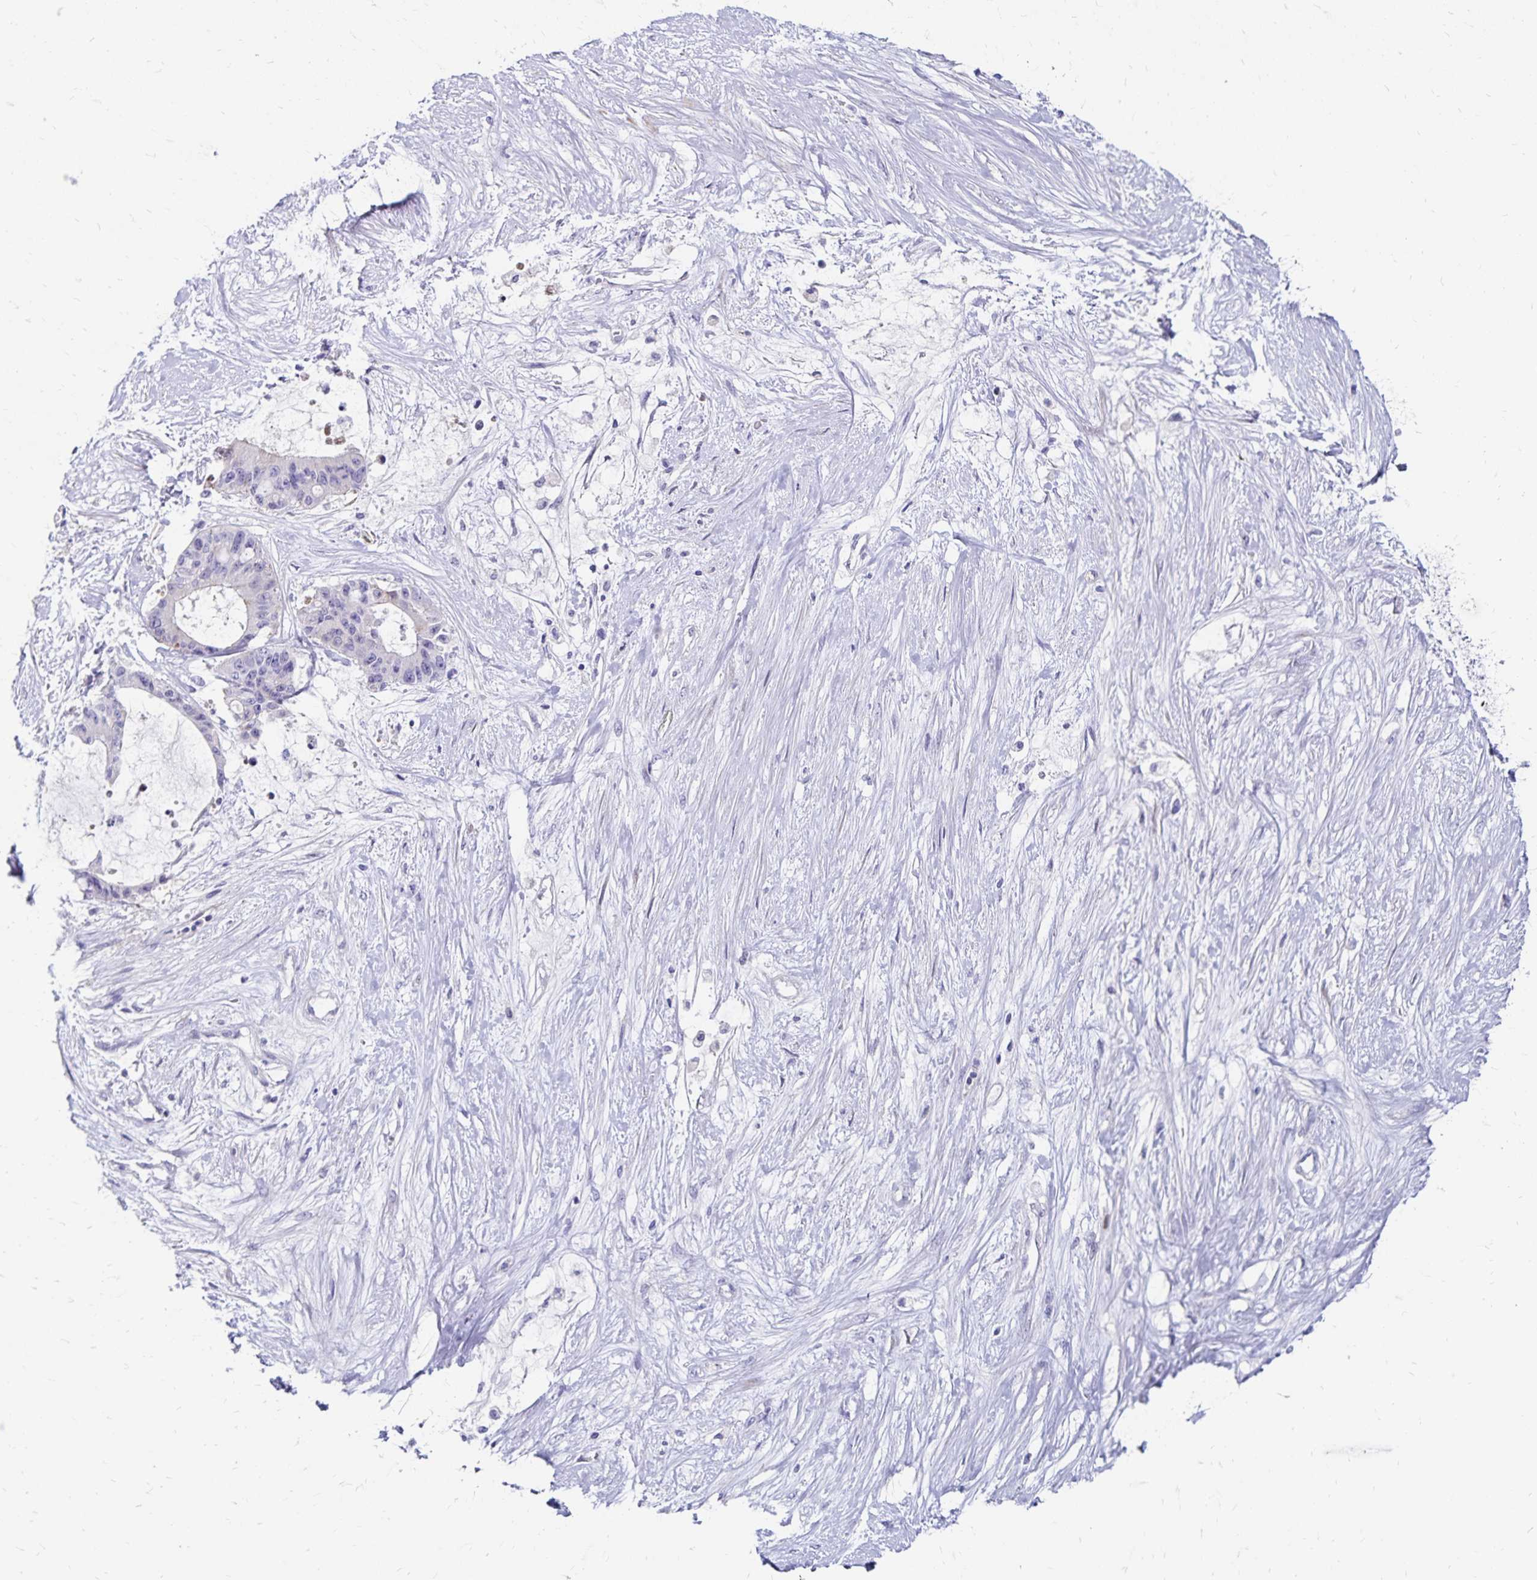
{"staining": {"intensity": "negative", "quantity": "none", "location": "none"}, "tissue": "liver cancer", "cell_type": "Tumor cells", "image_type": "cancer", "snomed": [{"axis": "morphology", "description": "Normal tissue, NOS"}, {"axis": "morphology", "description": "Cholangiocarcinoma"}, {"axis": "topography", "description": "Liver"}, {"axis": "topography", "description": "Peripheral nerve tissue"}], "caption": "High magnification brightfield microscopy of liver cancer (cholangiocarcinoma) stained with DAB (brown) and counterstained with hematoxylin (blue): tumor cells show no significant expression.", "gene": "NECAP1", "patient": {"sex": "female", "age": 73}}